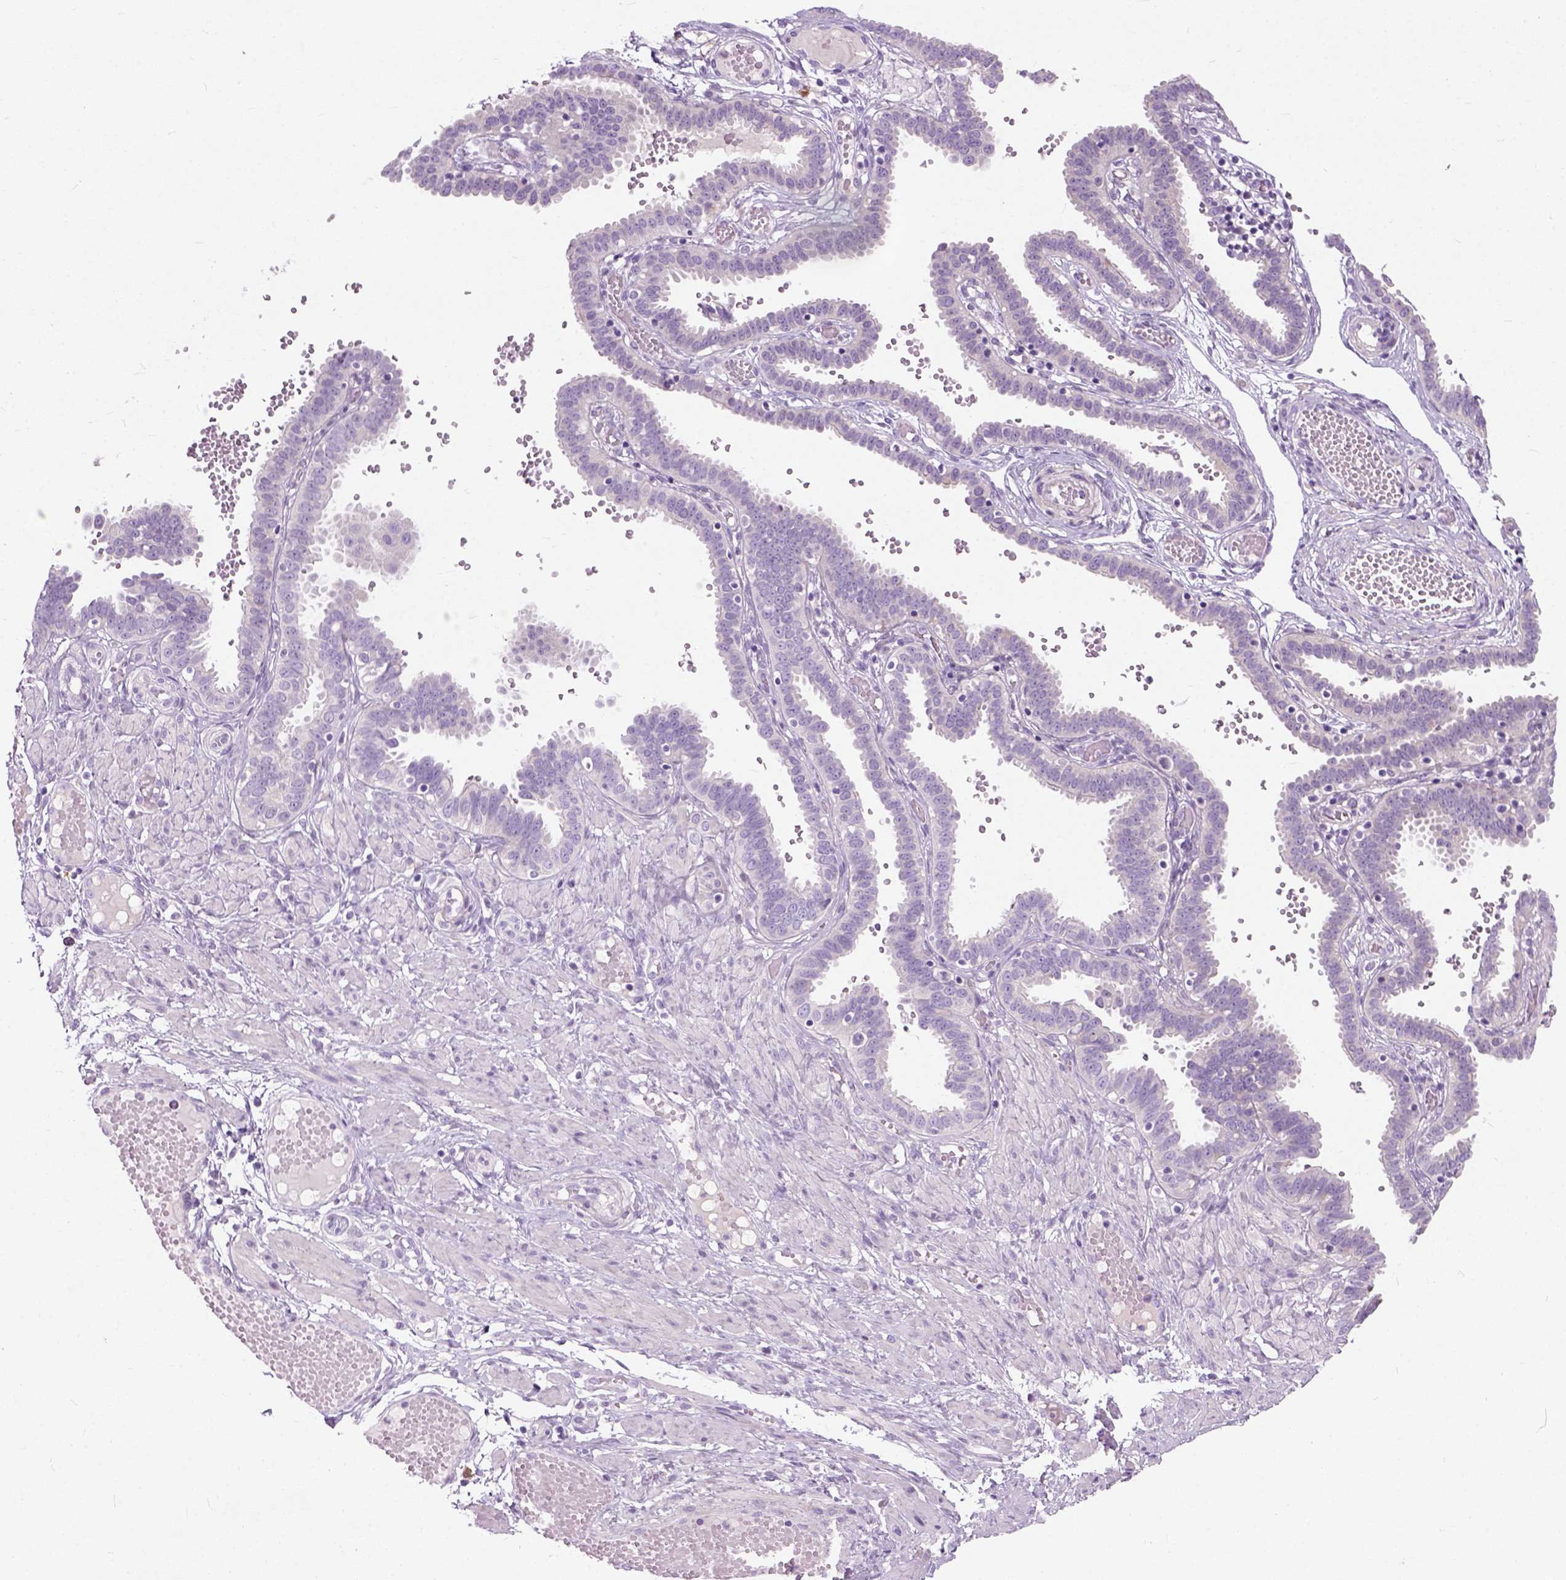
{"staining": {"intensity": "negative", "quantity": "none", "location": "none"}, "tissue": "fallopian tube", "cell_type": "Glandular cells", "image_type": "normal", "snomed": [{"axis": "morphology", "description": "Normal tissue, NOS"}, {"axis": "topography", "description": "Fallopian tube"}], "caption": "Immunohistochemical staining of benign fallopian tube exhibits no significant staining in glandular cells.", "gene": "TRIM72", "patient": {"sex": "female", "age": 37}}